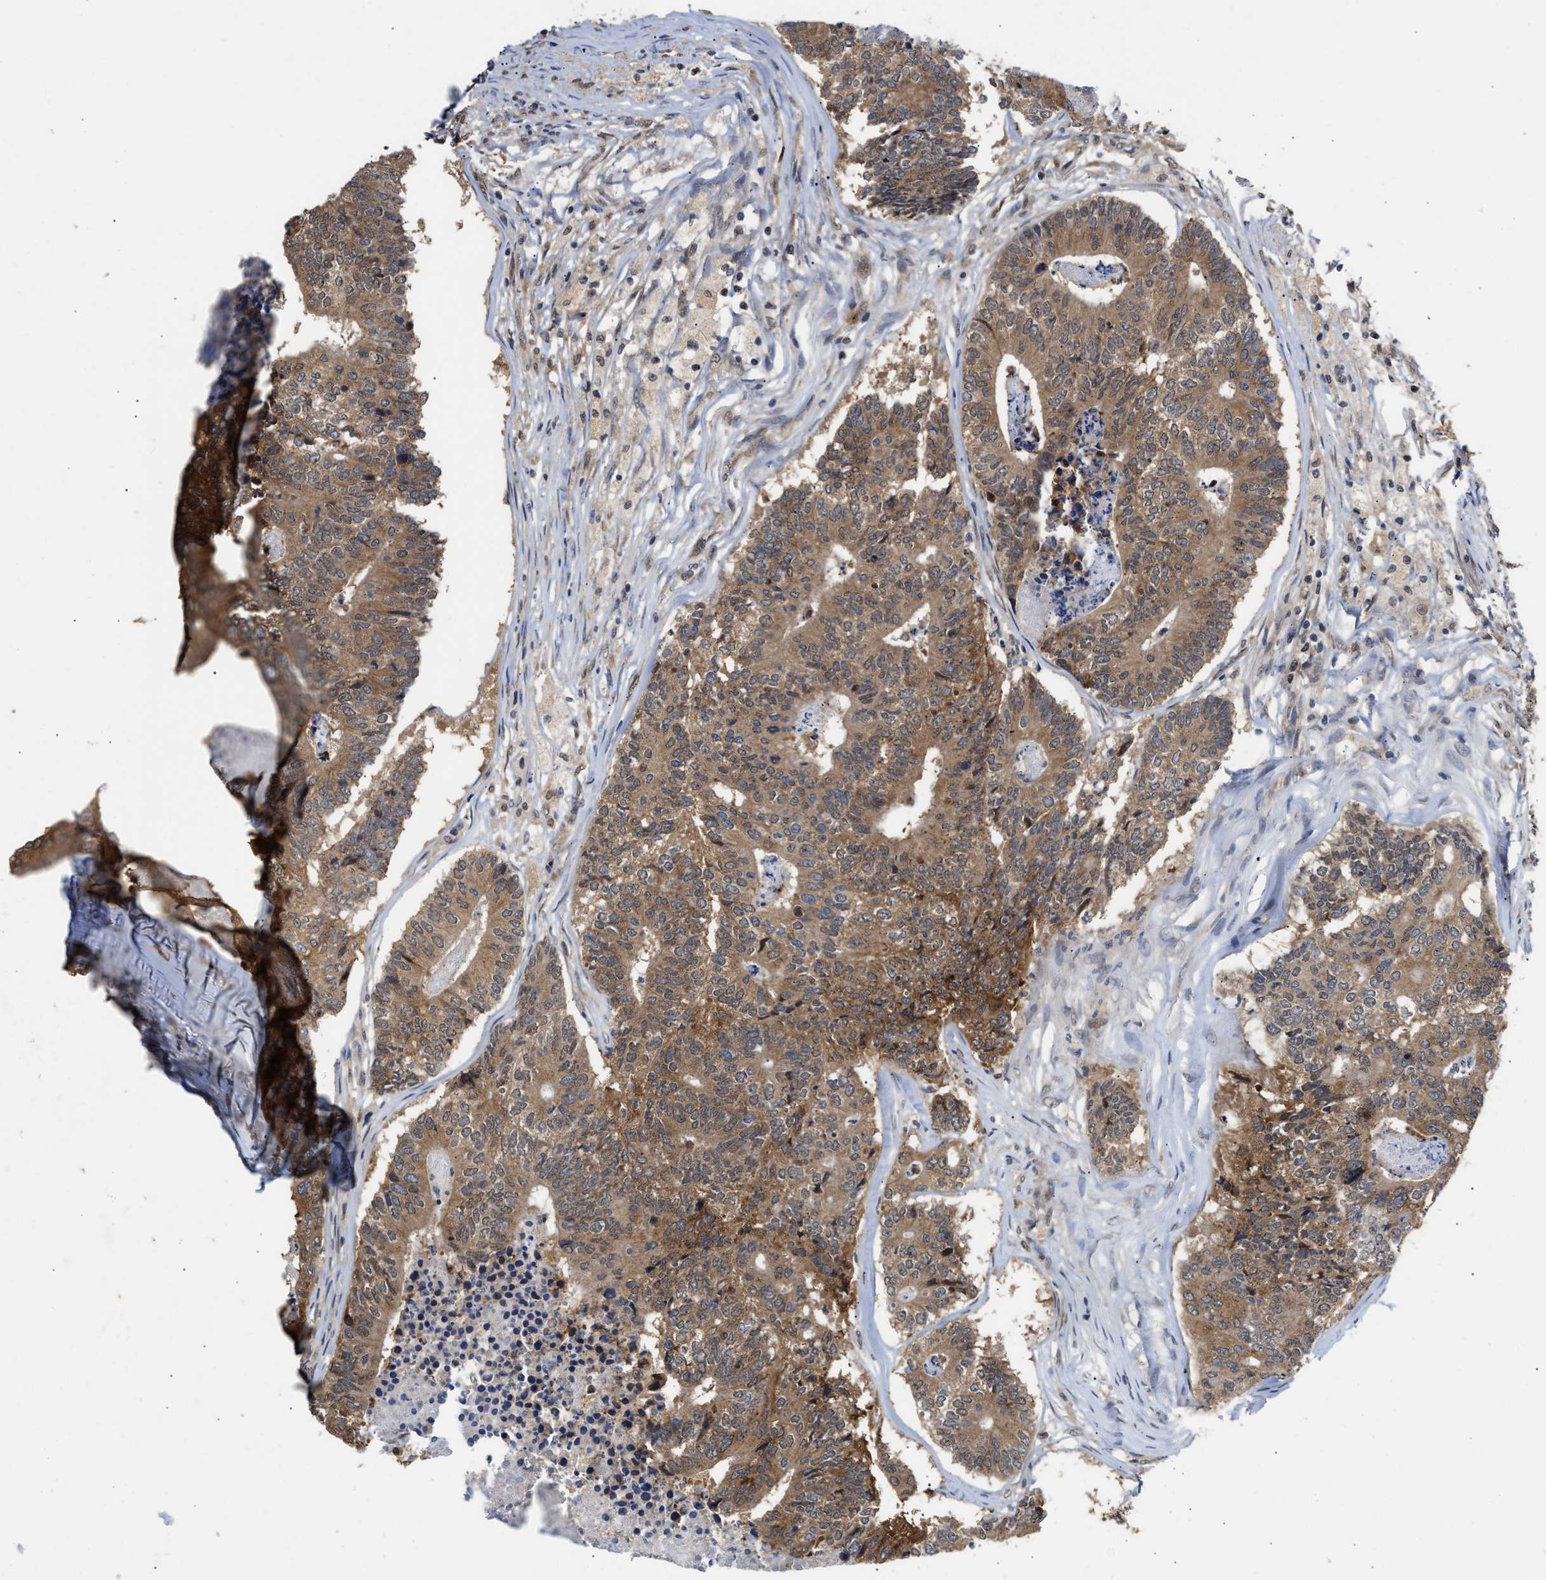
{"staining": {"intensity": "moderate", "quantity": ">75%", "location": "cytoplasmic/membranous"}, "tissue": "colorectal cancer", "cell_type": "Tumor cells", "image_type": "cancer", "snomed": [{"axis": "morphology", "description": "Adenocarcinoma, NOS"}, {"axis": "topography", "description": "Colon"}], "caption": "A brown stain labels moderate cytoplasmic/membranous positivity of a protein in human colorectal cancer tumor cells.", "gene": "CLIP2", "patient": {"sex": "female", "age": 67}}